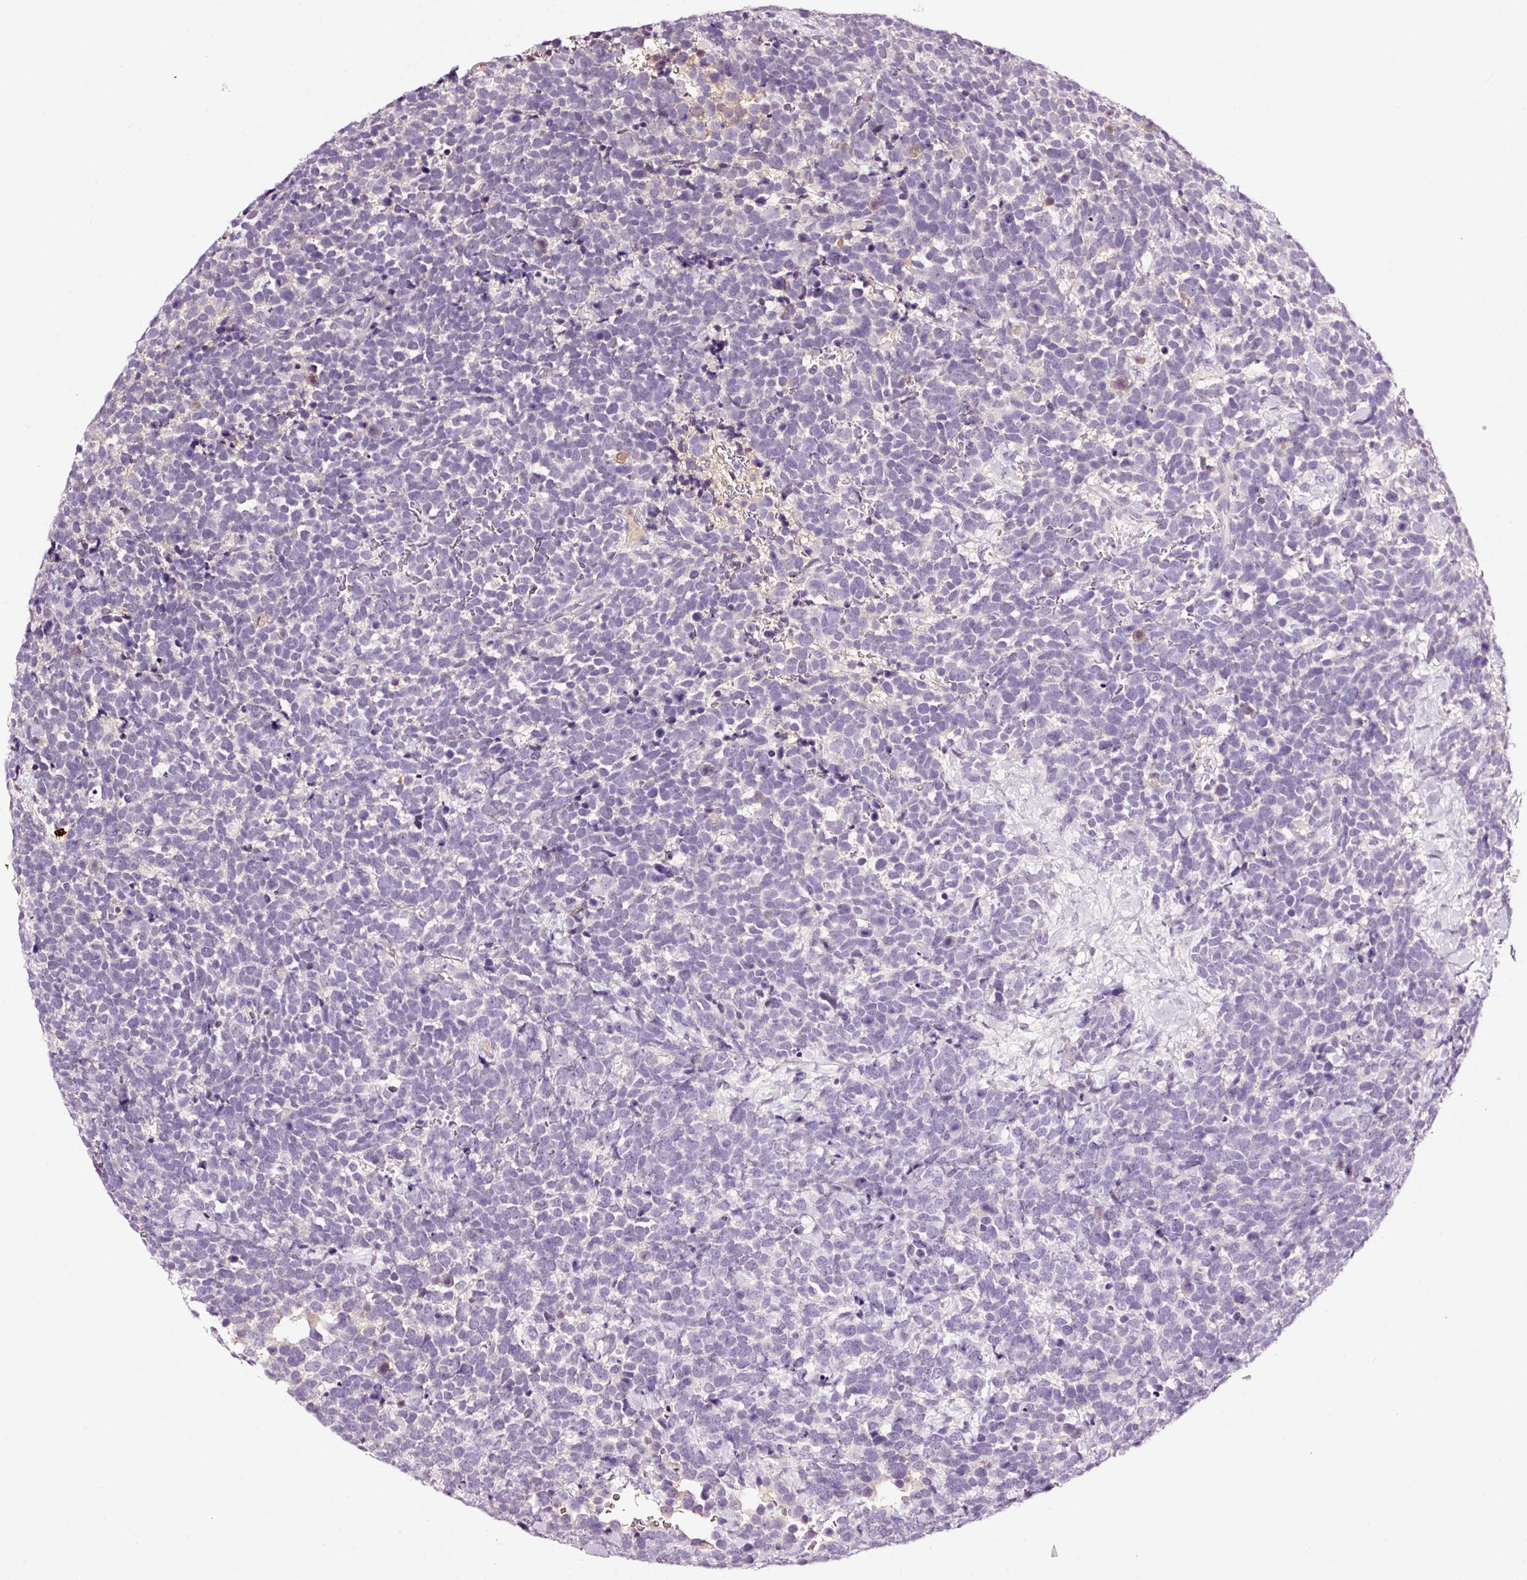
{"staining": {"intensity": "negative", "quantity": "none", "location": "none"}, "tissue": "urothelial cancer", "cell_type": "Tumor cells", "image_type": "cancer", "snomed": [{"axis": "morphology", "description": "Urothelial carcinoma, High grade"}, {"axis": "topography", "description": "Urinary bladder"}], "caption": "Immunohistochemistry (IHC) photomicrograph of neoplastic tissue: human urothelial cancer stained with DAB displays no significant protein expression in tumor cells.", "gene": "LAMP3", "patient": {"sex": "female", "age": 82}}